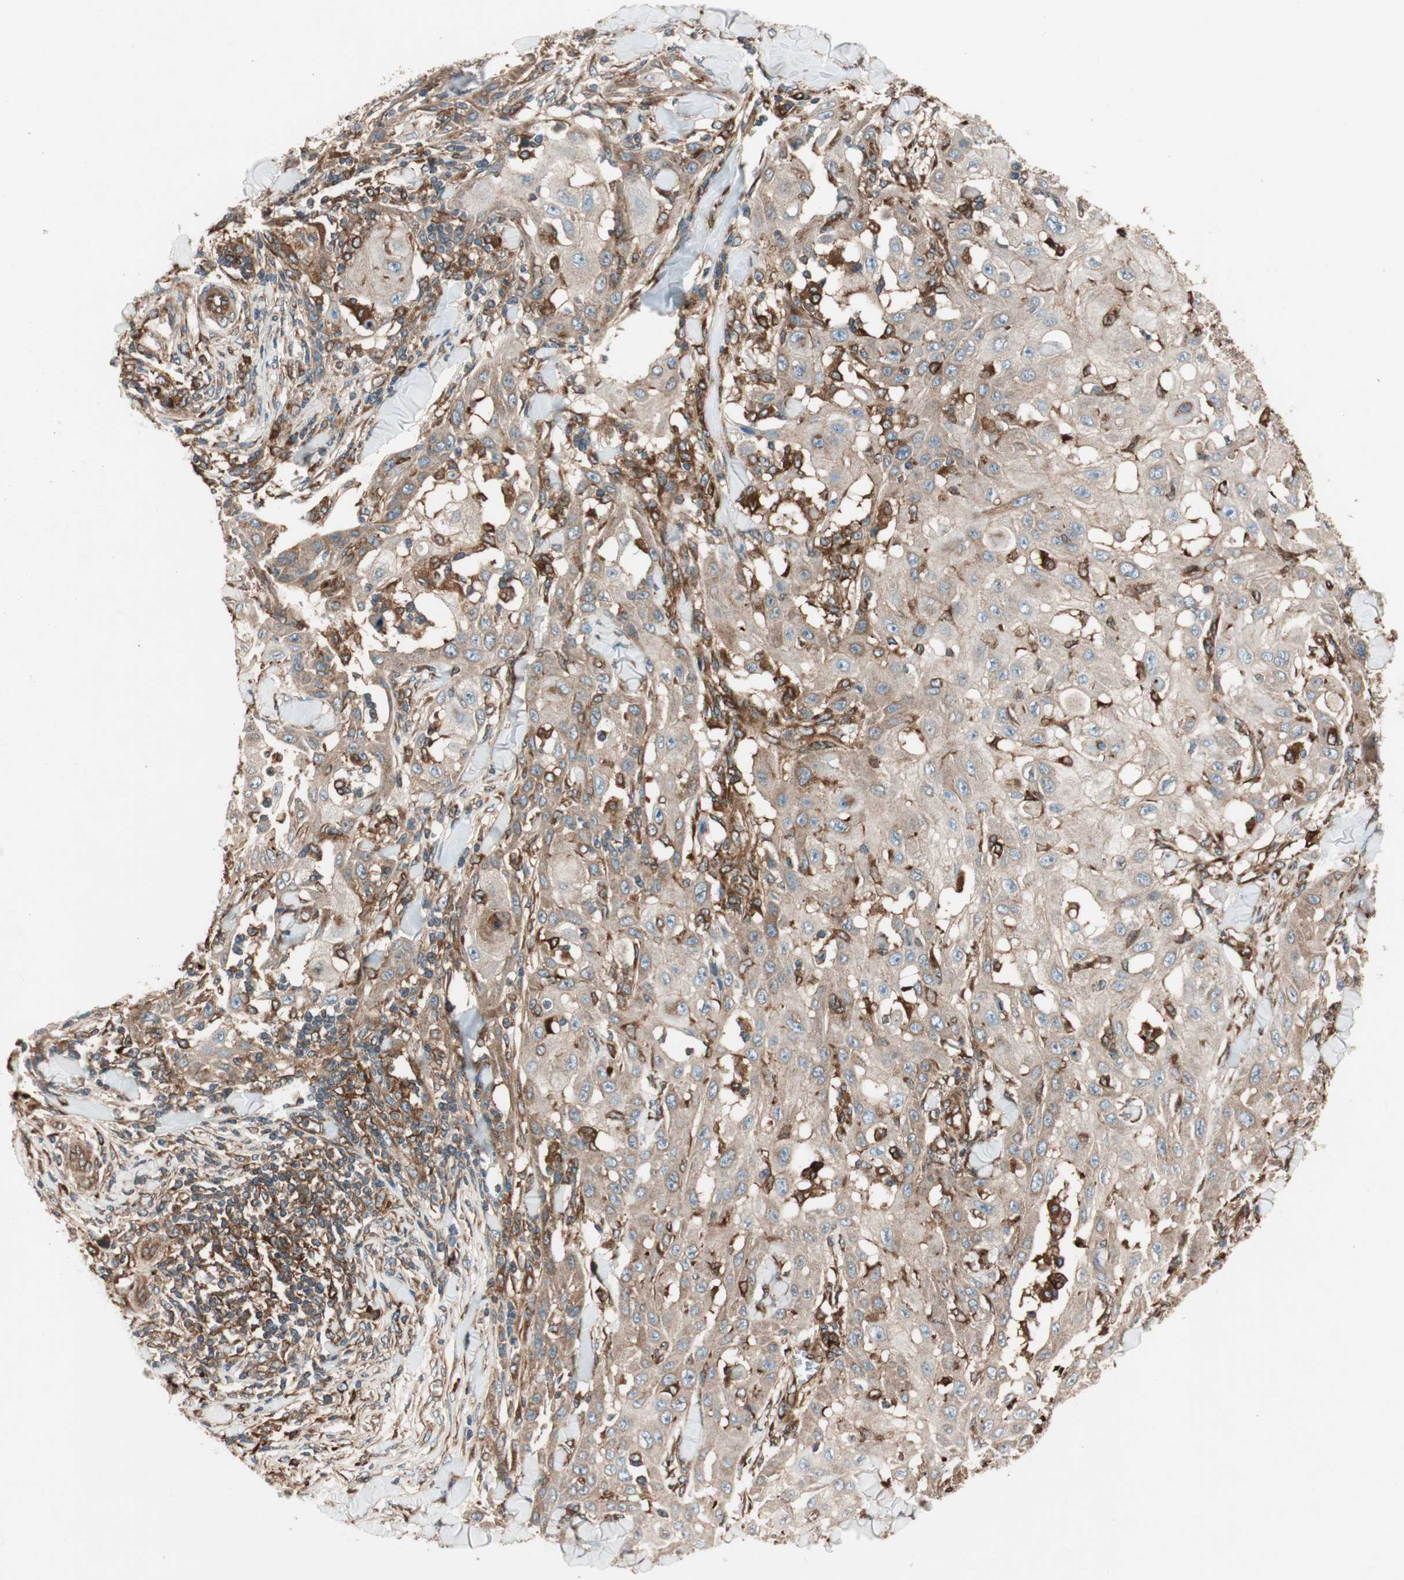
{"staining": {"intensity": "moderate", "quantity": ">75%", "location": "cytoplasmic/membranous"}, "tissue": "skin cancer", "cell_type": "Tumor cells", "image_type": "cancer", "snomed": [{"axis": "morphology", "description": "Squamous cell carcinoma, NOS"}, {"axis": "topography", "description": "Skin"}], "caption": "Protein staining by immunohistochemistry (IHC) shows moderate cytoplasmic/membranous expression in approximately >75% of tumor cells in skin squamous cell carcinoma.", "gene": "RAB5A", "patient": {"sex": "male", "age": 24}}